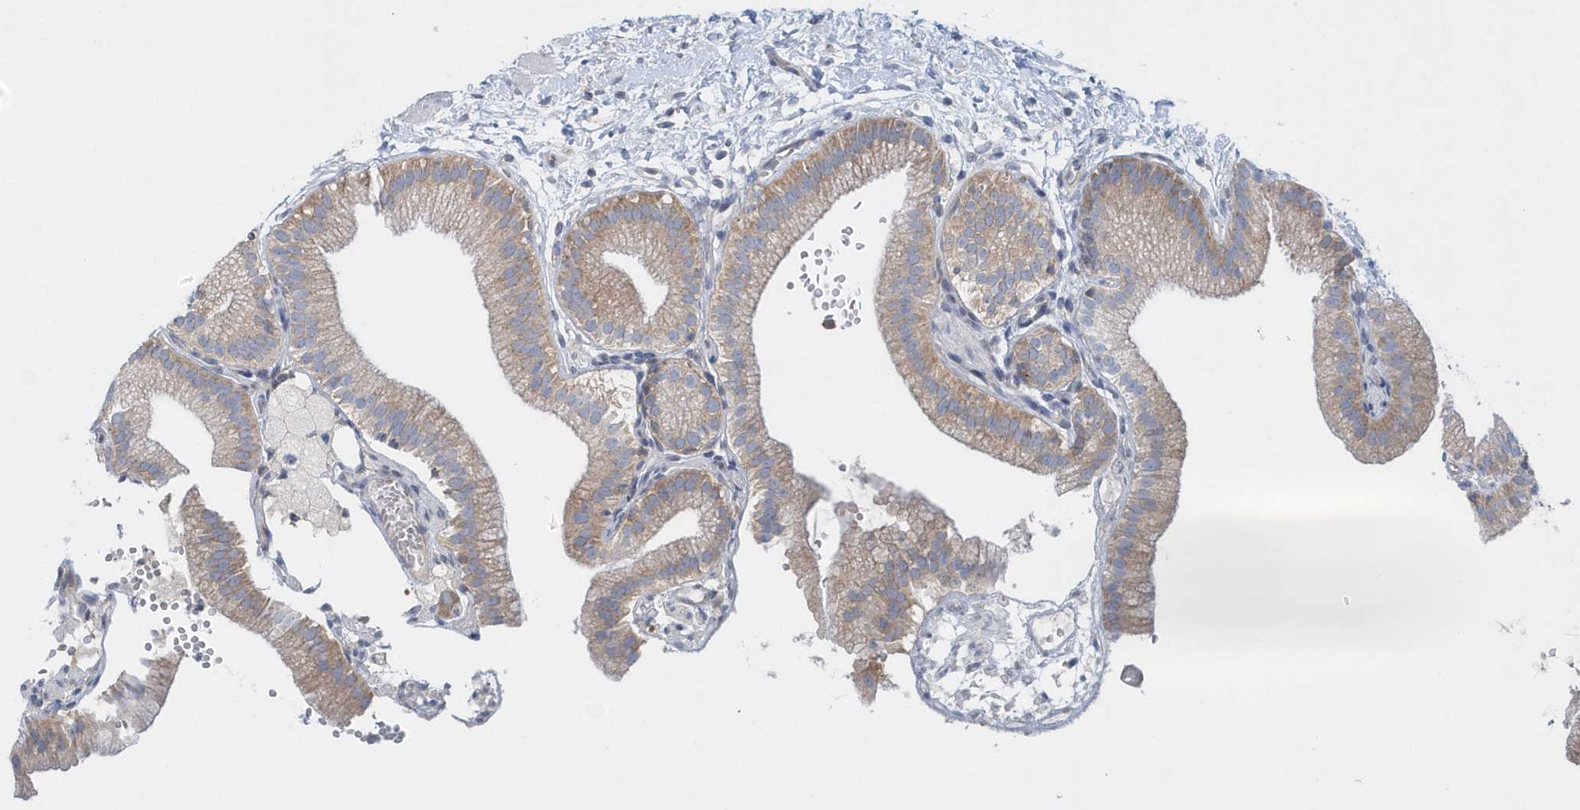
{"staining": {"intensity": "moderate", "quantity": ">75%", "location": "cytoplasmic/membranous"}, "tissue": "gallbladder", "cell_type": "Glandular cells", "image_type": "normal", "snomed": [{"axis": "morphology", "description": "Normal tissue, NOS"}, {"axis": "topography", "description": "Gallbladder"}], "caption": "A photomicrograph of human gallbladder stained for a protein reveals moderate cytoplasmic/membranous brown staining in glandular cells.", "gene": "EIF3C", "patient": {"sex": "male", "age": 55}}